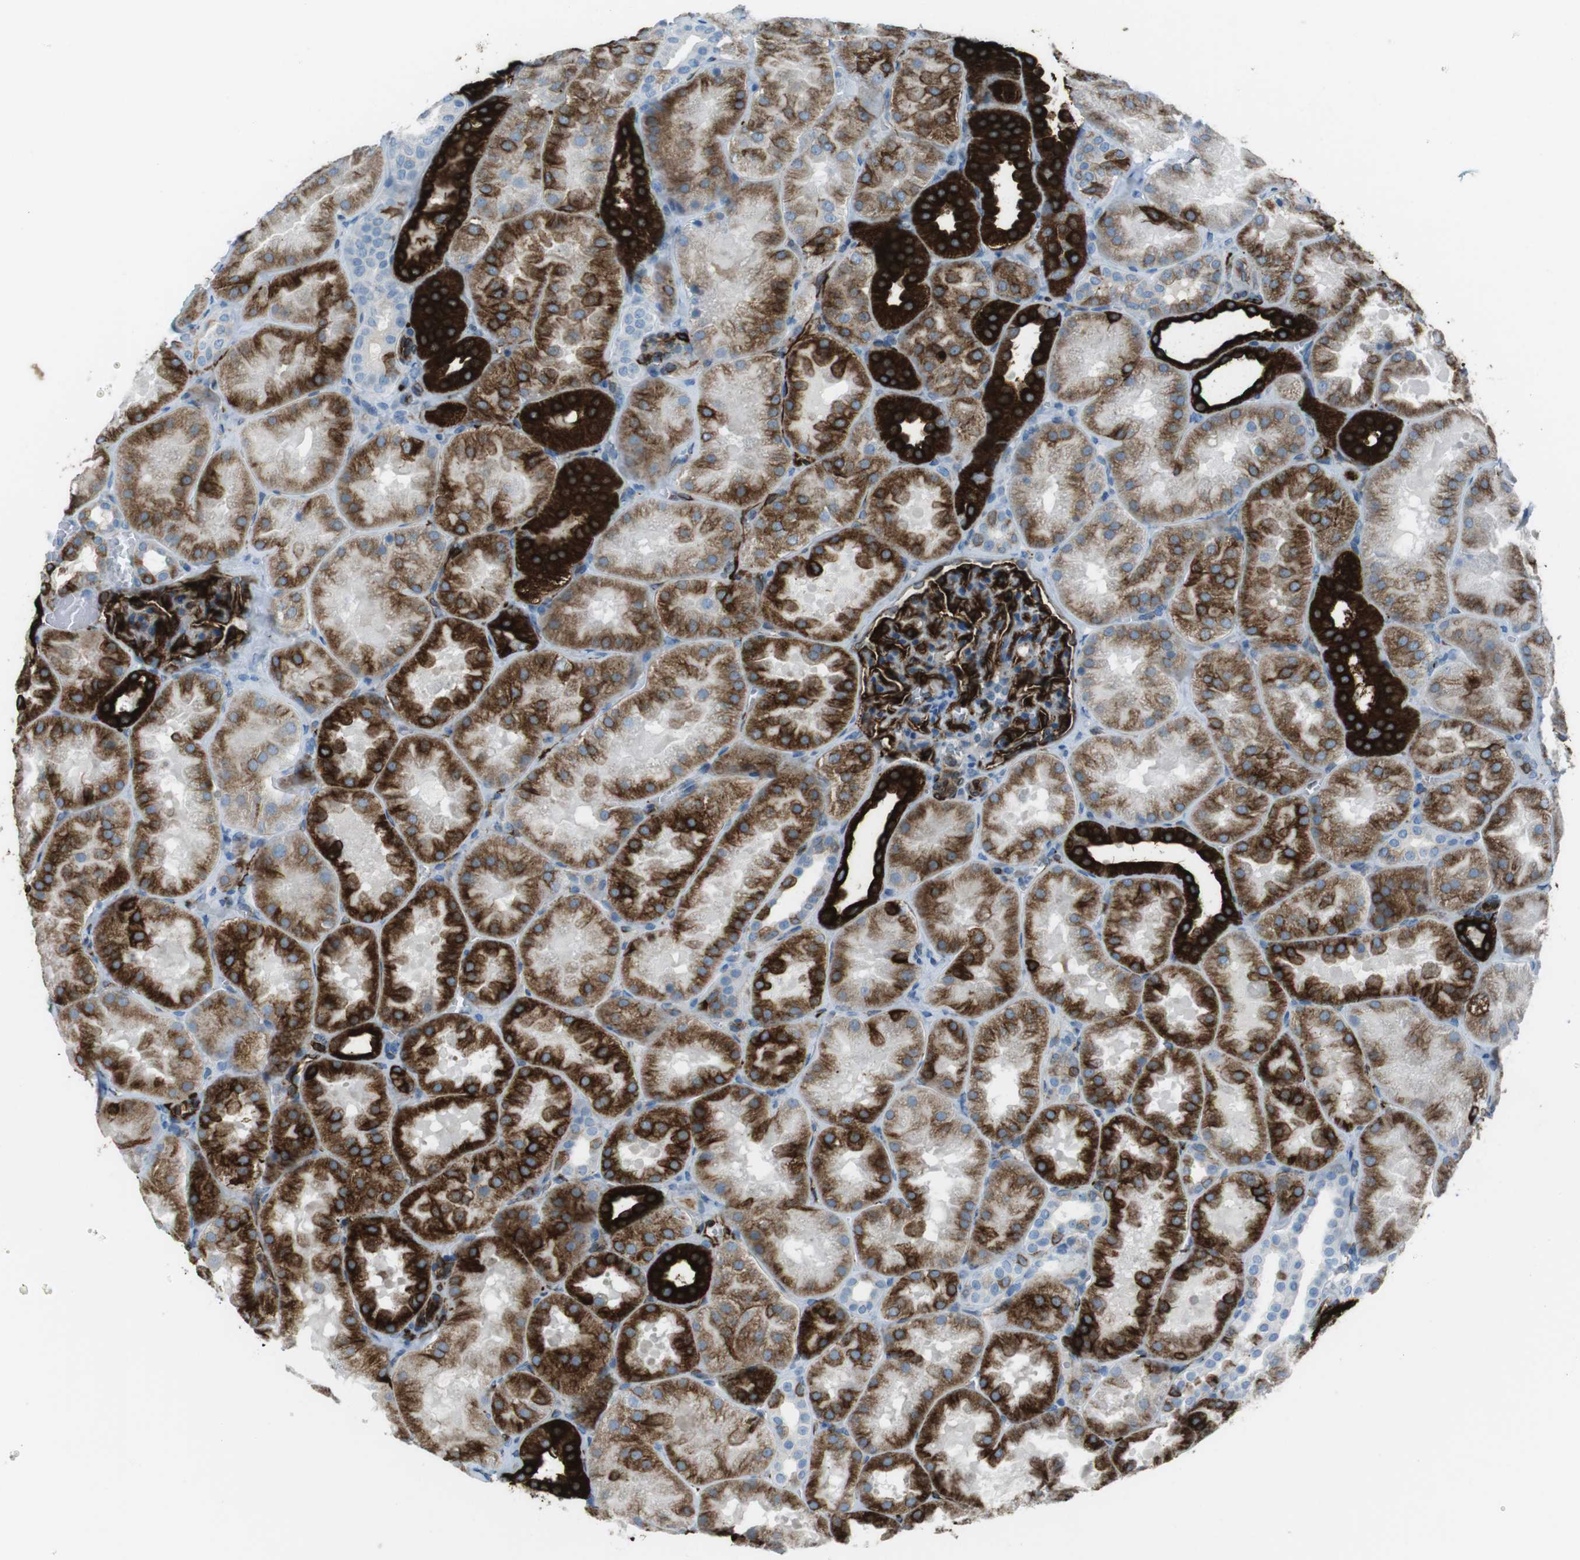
{"staining": {"intensity": "strong", "quantity": "25%-75%", "location": "cytoplasmic/membranous"}, "tissue": "kidney", "cell_type": "Cells in glomeruli", "image_type": "normal", "snomed": [{"axis": "morphology", "description": "Normal tissue, NOS"}, {"axis": "topography", "description": "Kidney"}], "caption": "Immunohistochemistry photomicrograph of benign kidney stained for a protein (brown), which displays high levels of strong cytoplasmic/membranous expression in approximately 25%-75% of cells in glomeruli.", "gene": "TUBB2A", "patient": {"sex": "male", "age": 28}}